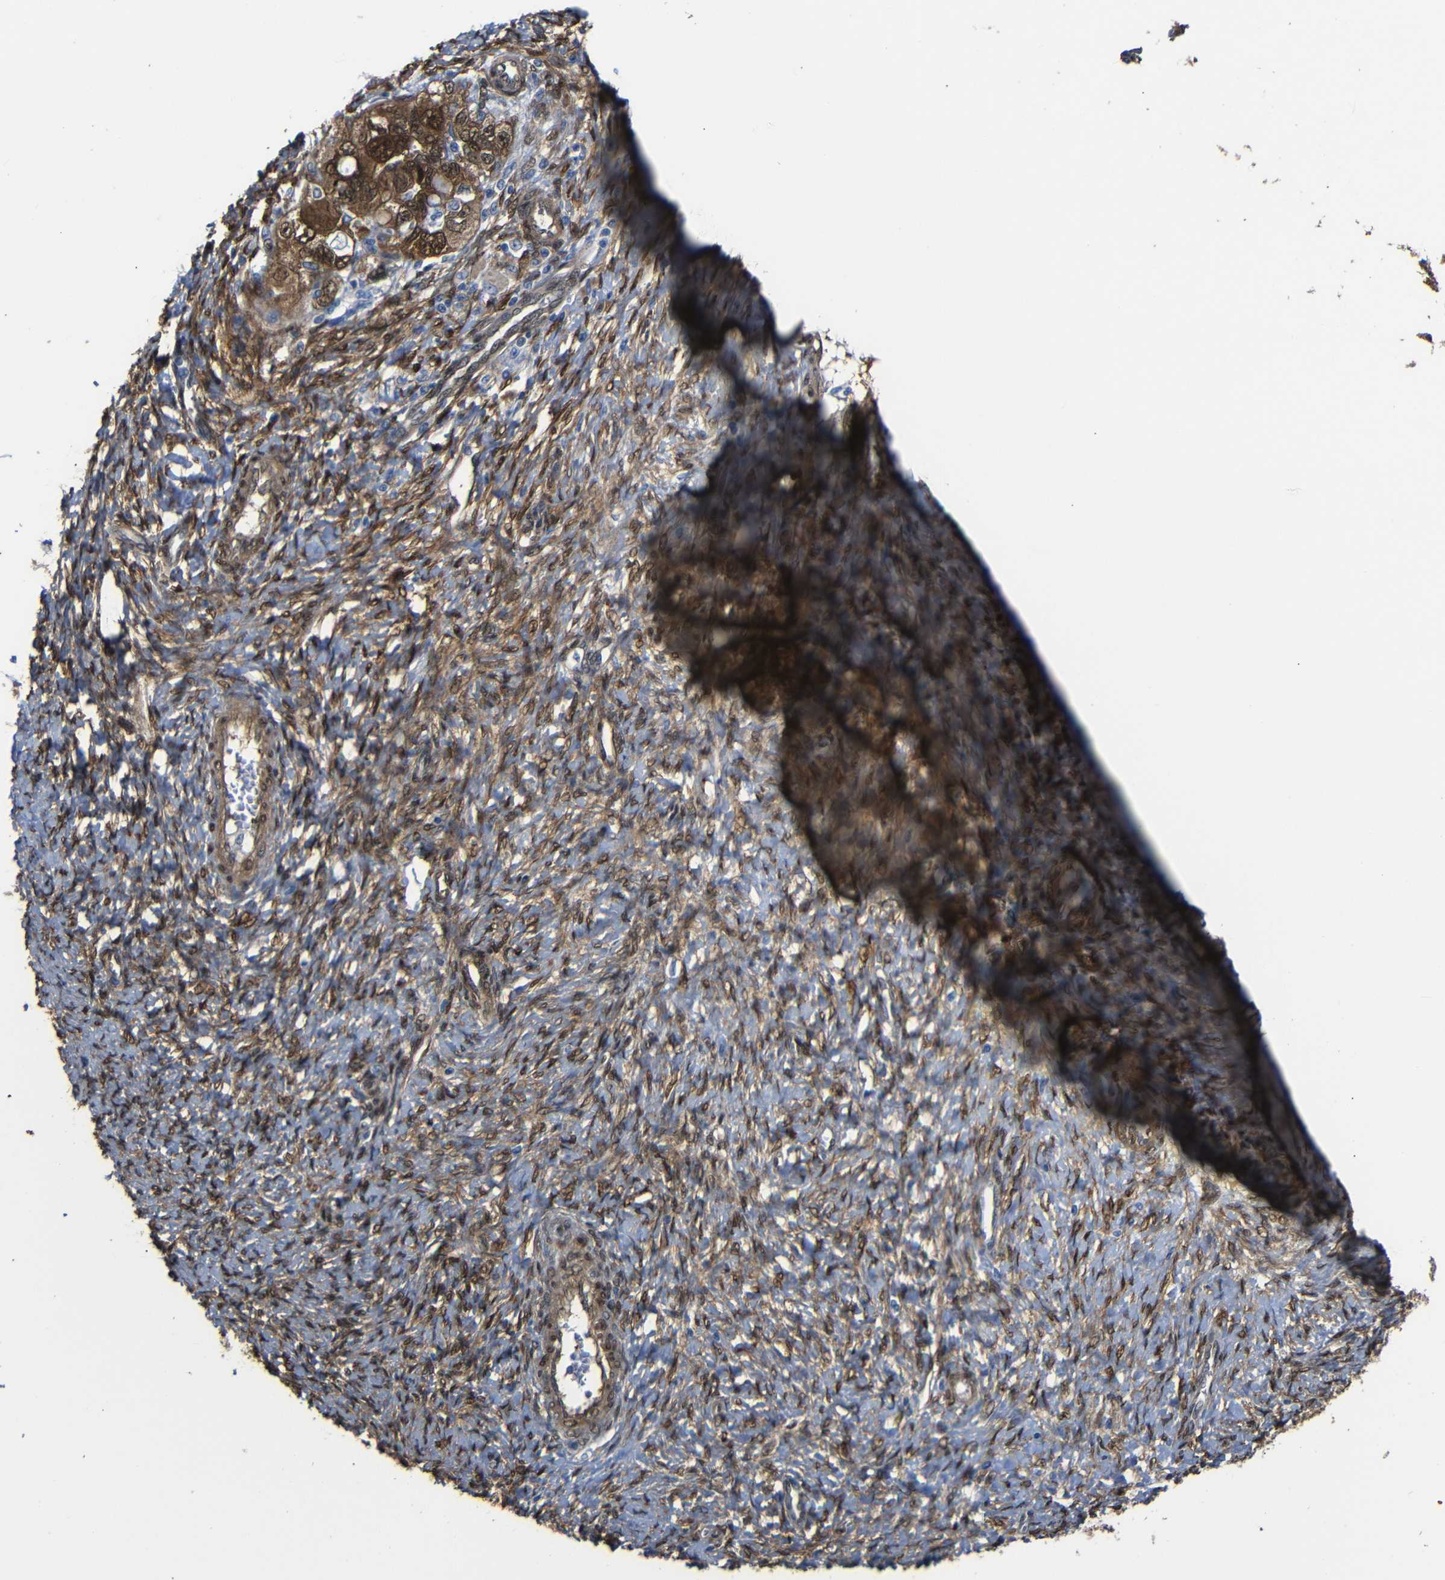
{"staining": {"intensity": "moderate", "quantity": ">75%", "location": "cytoplasmic/membranous,nuclear"}, "tissue": "ovarian cancer", "cell_type": "Tumor cells", "image_type": "cancer", "snomed": [{"axis": "morphology", "description": "Carcinoma, NOS"}, {"axis": "morphology", "description": "Cystadenocarcinoma, serous, NOS"}, {"axis": "topography", "description": "Ovary"}], "caption": "Tumor cells show moderate cytoplasmic/membranous and nuclear expression in about >75% of cells in ovarian cancer (carcinoma).", "gene": "YAP1", "patient": {"sex": "female", "age": 69}}